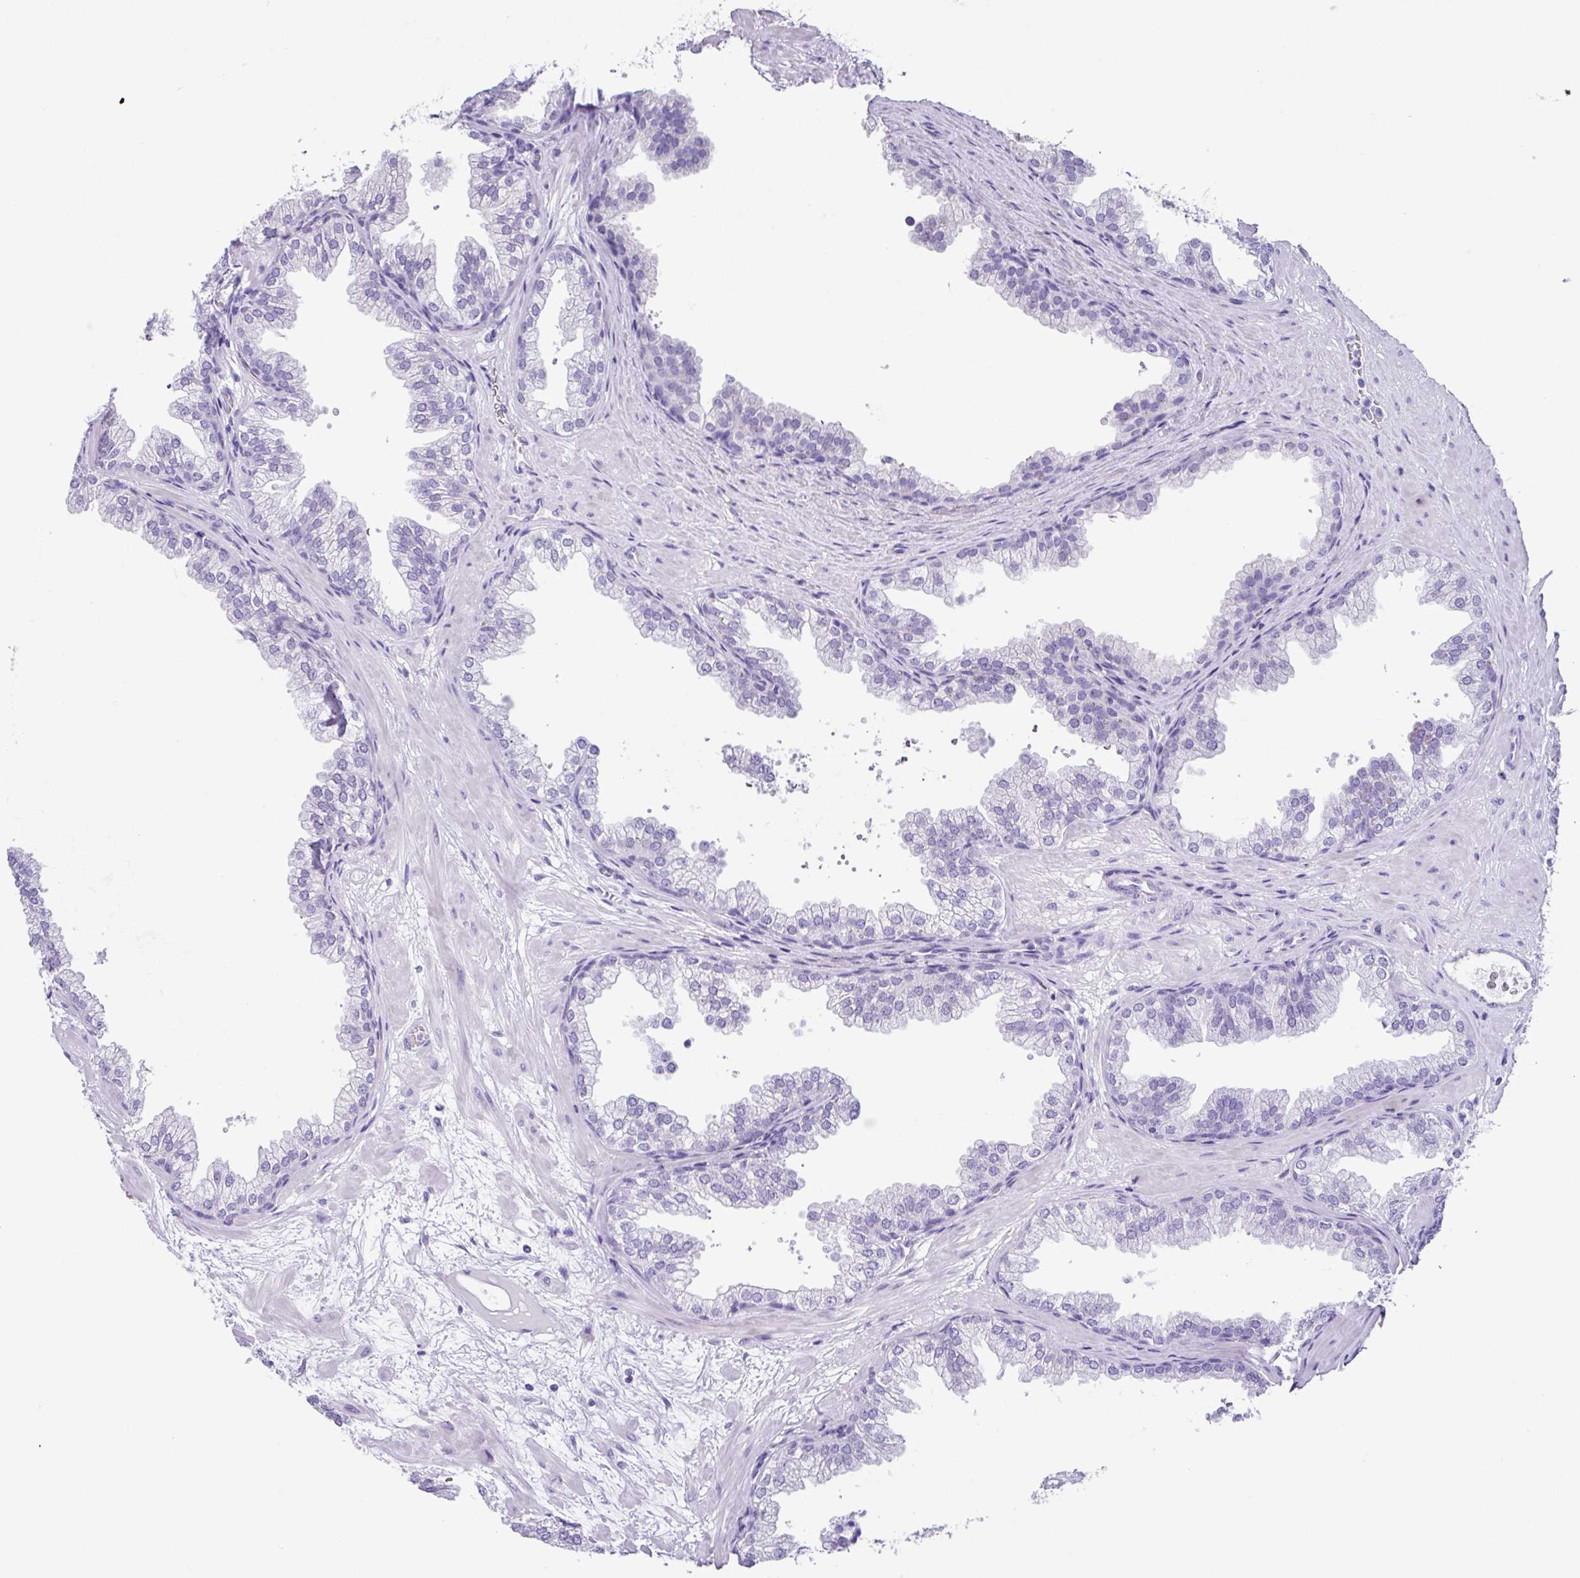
{"staining": {"intensity": "negative", "quantity": "none", "location": "none"}, "tissue": "prostate", "cell_type": "Glandular cells", "image_type": "normal", "snomed": [{"axis": "morphology", "description": "Normal tissue, NOS"}, {"axis": "topography", "description": "Prostate"}], "caption": "Immunohistochemical staining of benign prostate shows no significant staining in glandular cells. The staining is performed using DAB brown chromogen with nuclei counter-stained in using hematoxylin.", "gene": "ZG16", "patient": {"sex": "male", "age": 37}}